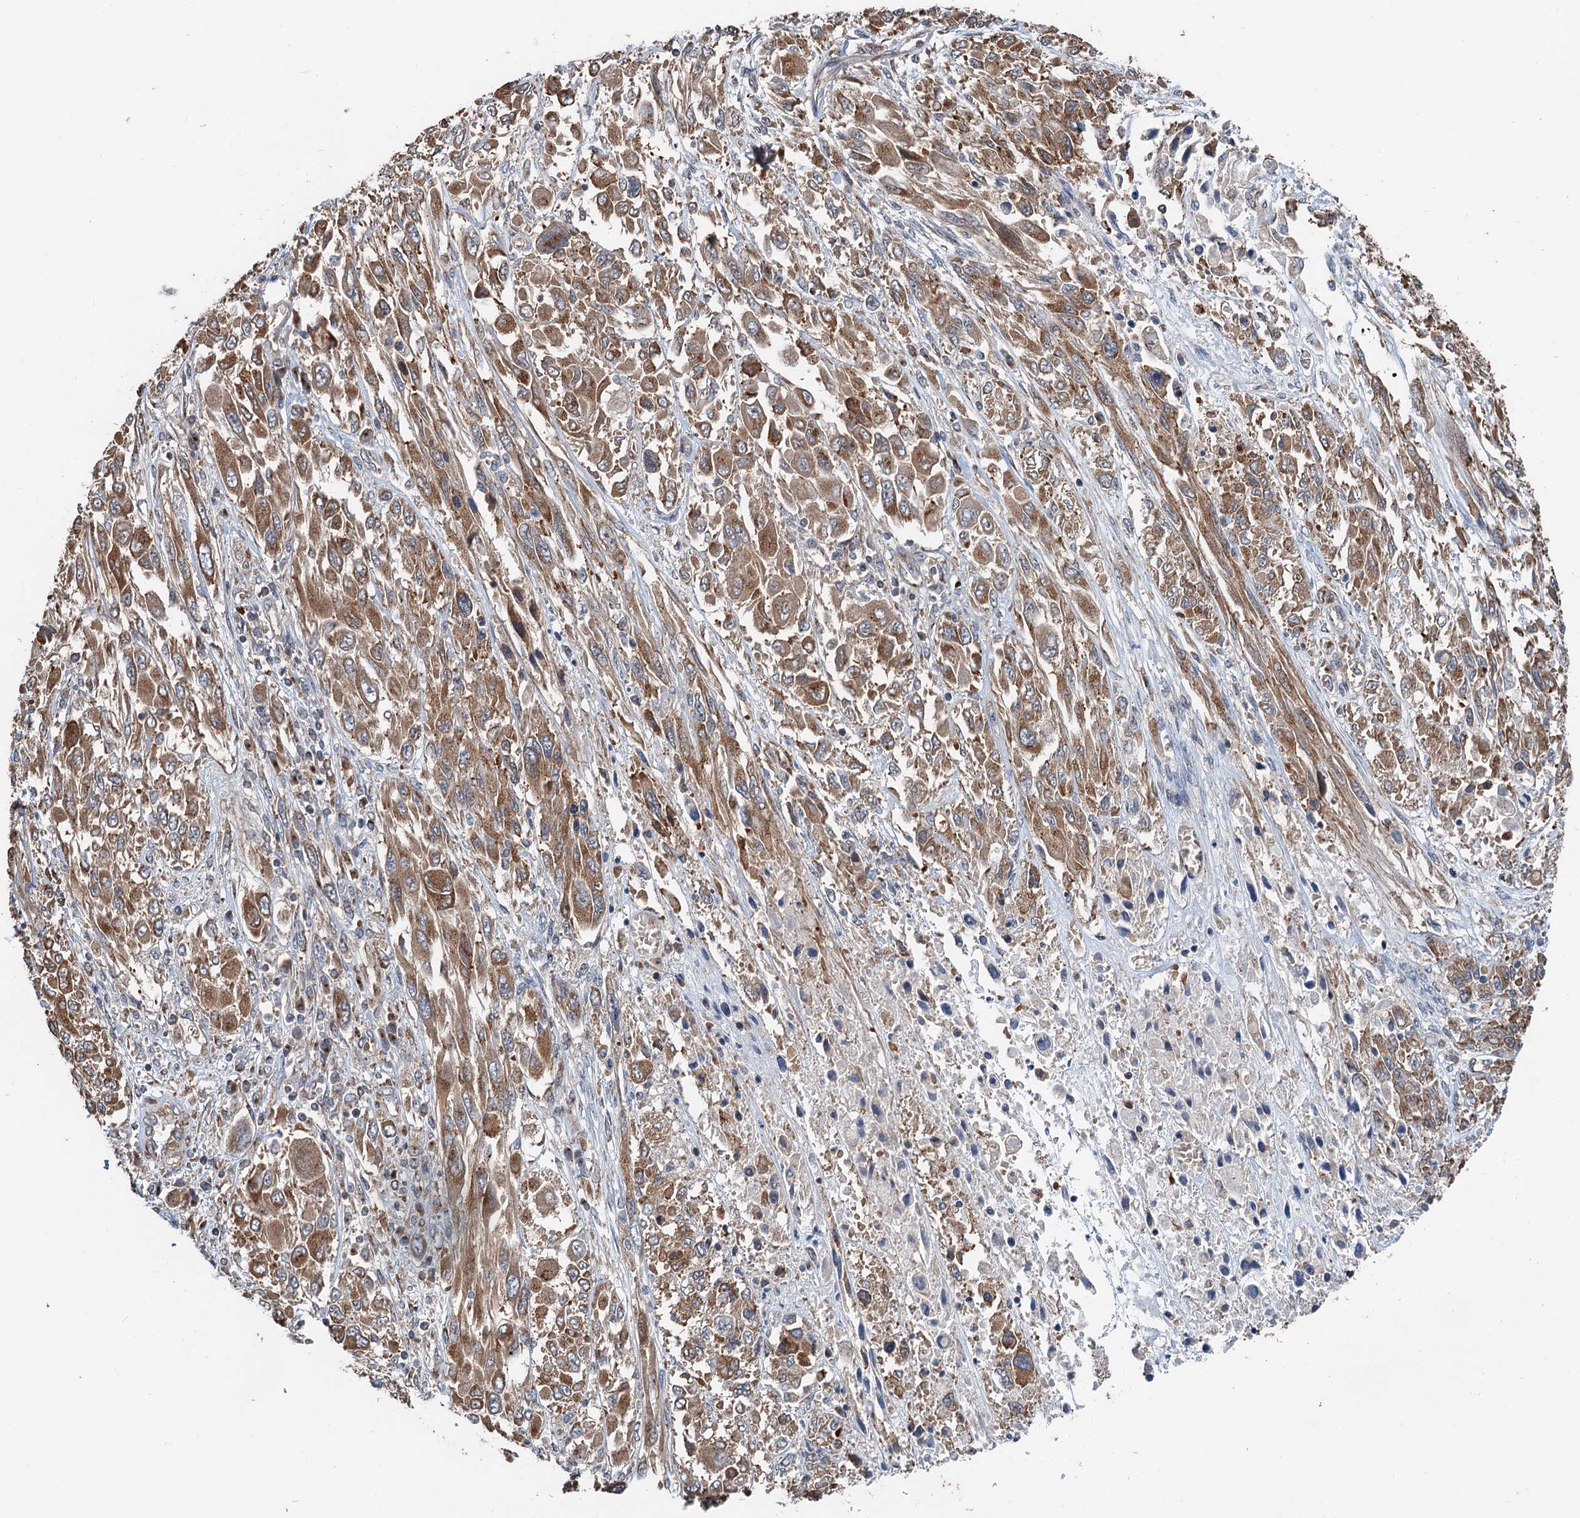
{"staining": {"intensity": "moderate", "quantity": ">75%", "location": "cytoplasmic/membranous"}, "tissue": "melanoma", "cell_type": "Tumor cells", "image_type": "cancer", "snomed": [{"axis": "morphology", "description": "Malignant melanoma, NOS"}, {"axis": "topography", "description": "Skin"}], "caption": "This is an image of immunohistochemistry (IHC) staining of malignant melanoma, which shows moderate staining in the cytoplasmic/membranous of tumor cells.", "gene": "ANKRD26", "patient": {"sex": "female", "age": 91}}